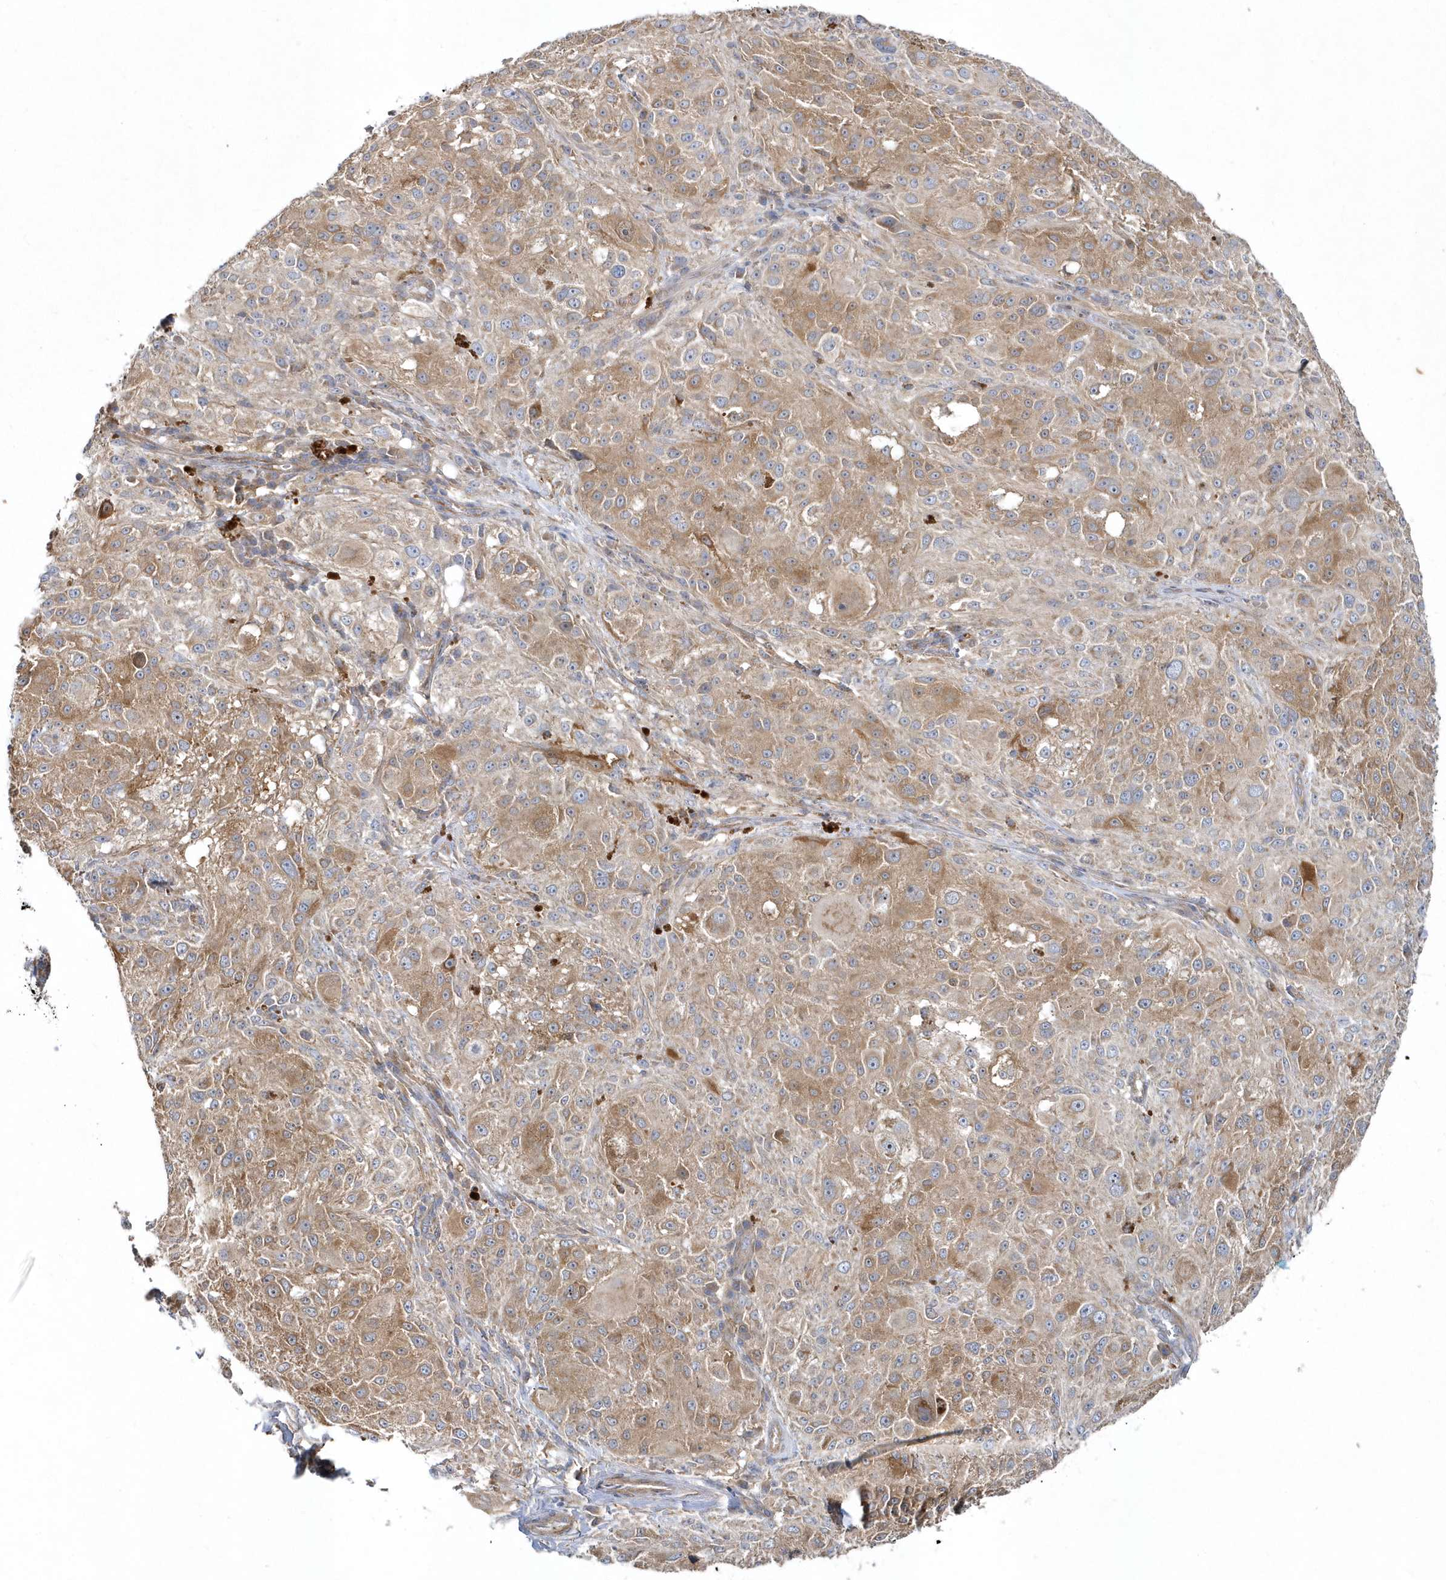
{"staining": {"intensity": "moderate", "quantity": ">75%", "location": "cytoplasmic/membranous"}, "tissue": "melanoma", "cell_type": "Tumor cells", "image_type": "cancer", "snomed": [{"axis": "morphology", "description": "Necrosis, NOS"}, {"axis": "morphology", "description": "Malignant melanoma, NOS"}, {"axis": "topography", "description": "Skin"}], "caption": "Approximately >75% of tumor cells in malignant melanoma reveal moderate cytoplasmic/membranous protein expression as visualized by brown immunohistochemical staining.", "gene": "LEXM", "patient": {"sex": "female", "age": 87}}